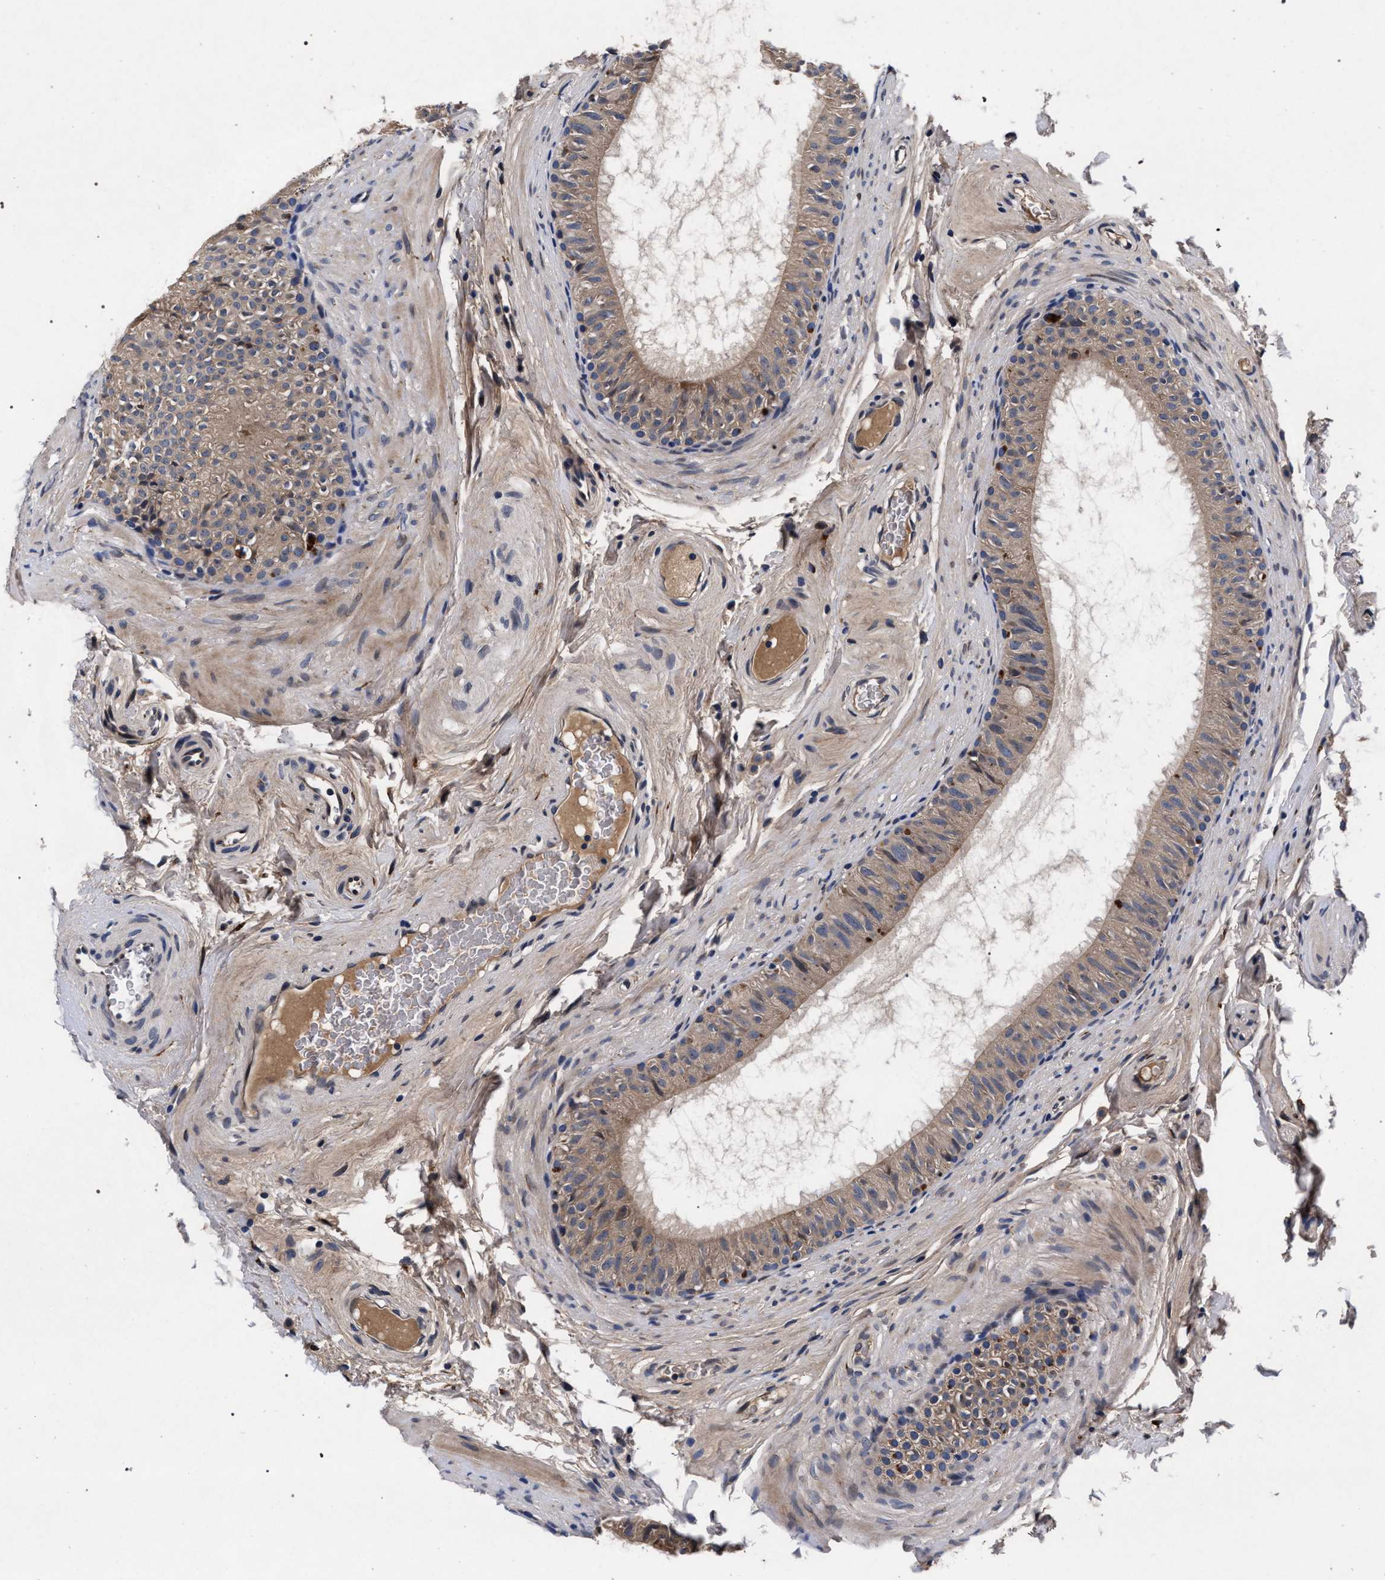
{"staining": {"intensity": "weak", "quantity": ">75%", "location": "cytoplasmic/membranous"}, "tissue": "epididymis", "cell_type": "Glandular cells", "image_type": "normal", "snomed": [{"axis": "morphology", "description": "Normal tissue, NOS"}, {"axis": "topography", "description": "Epididymis"}], "caption": "Immunohistochemistry (IHC) of normal human epididymis reveals low levels of weak cytoplasmic/membranous expression in about >75% of glandular cells. (Stains: DAB (3,3'-diaminobenzidine) in brown, nuclei in blue, Microscopy: brightfield microscopy at high magnification).", "gene": "NEK7", "patient": {"sex": "male", "age": 34}}